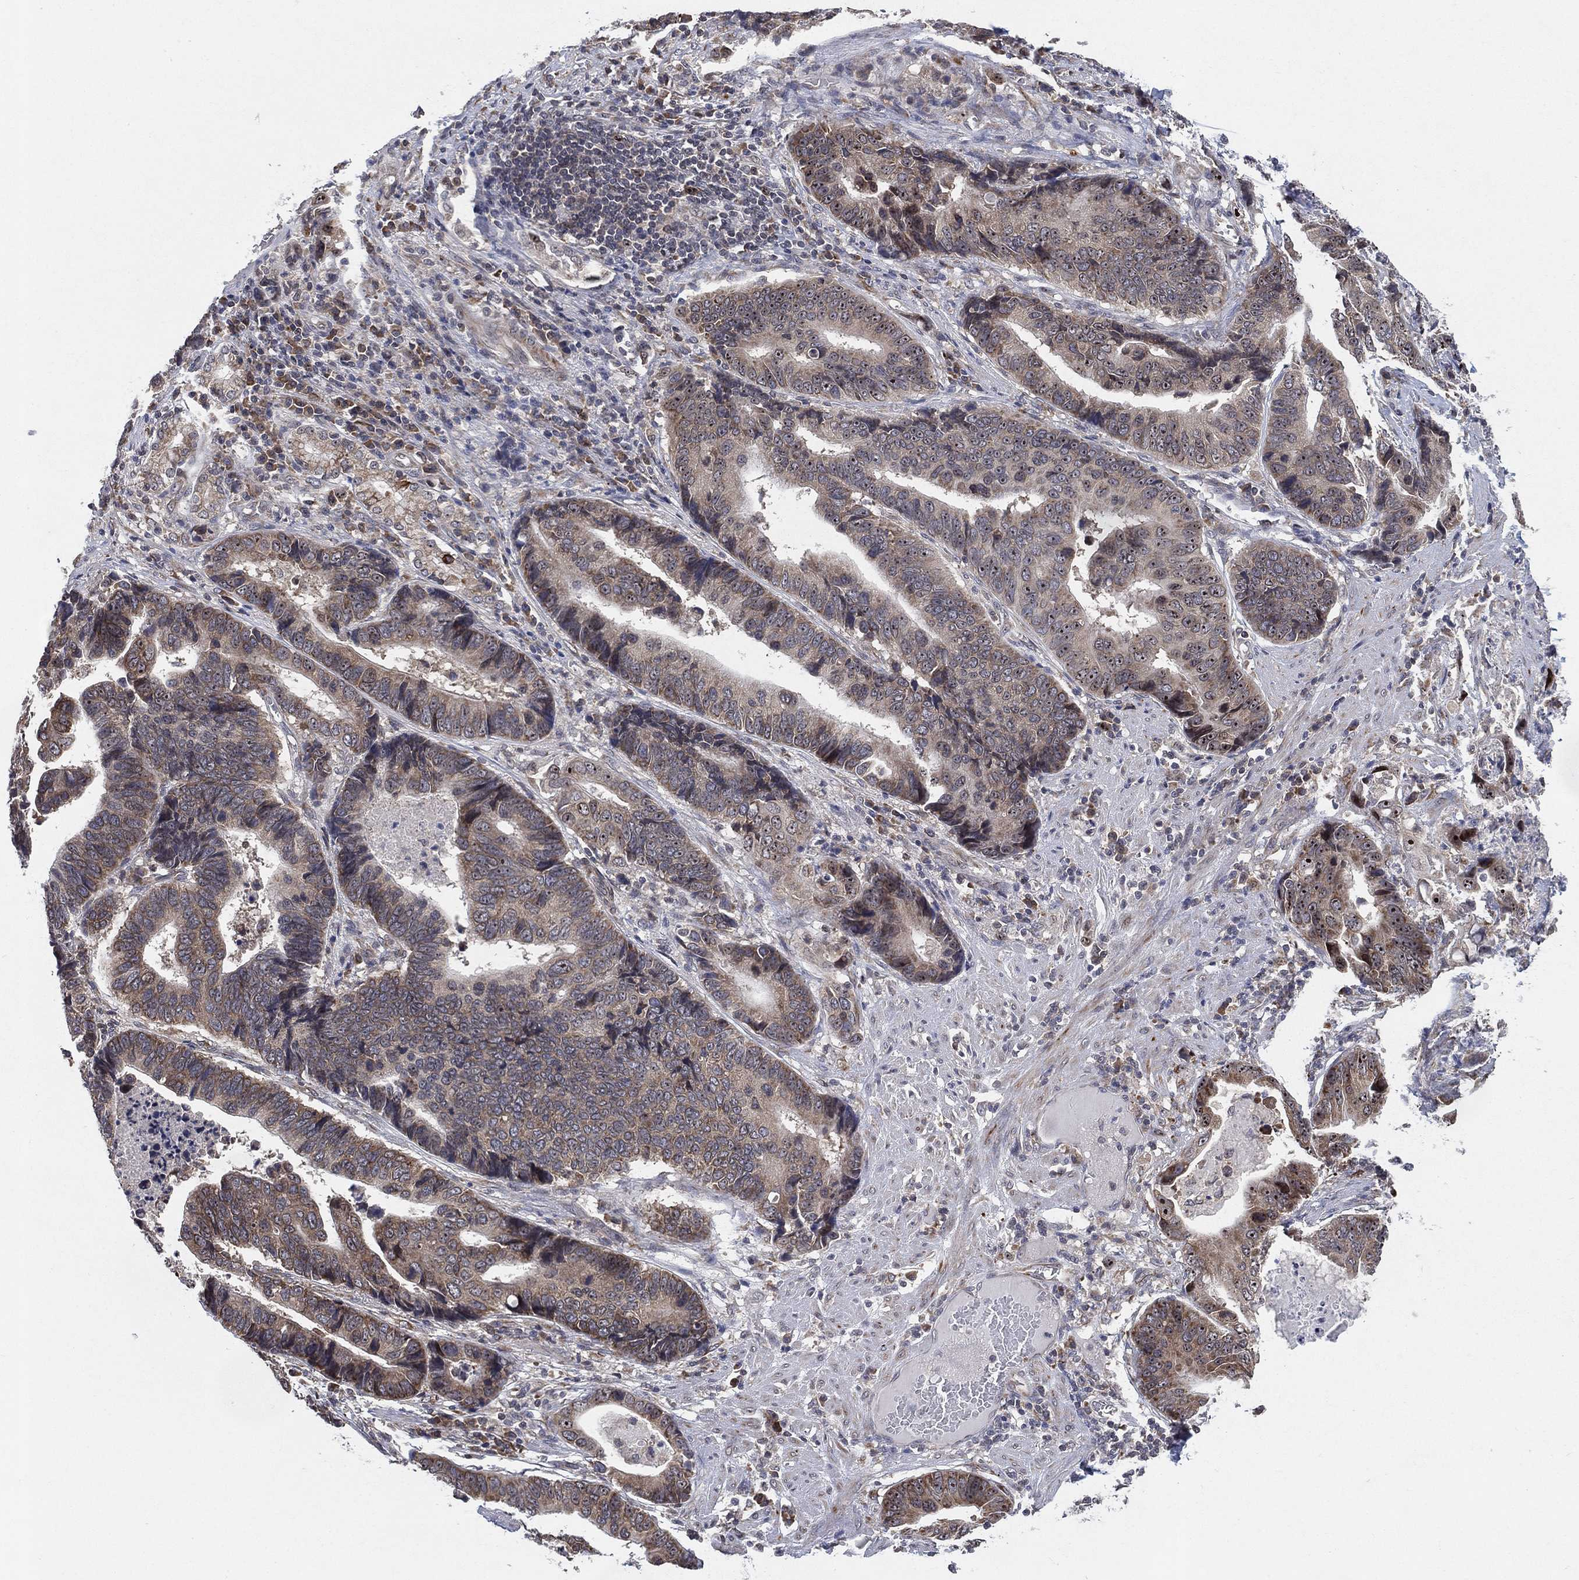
{"staining": {"intensity": "negative", "quantity": "none", "location": "none"}, "tissue": "stomach cancer", "cell_type": "Tumor cells", "image_type": "cancer", "snomed": [{"axis": "morphology", "description": "Adenocarcinoma, NOS"}, {"axis": "topography", "description": "Stomach"}], "caption": "Immunohistochemical staining of human adenocarcinoma (stomach) shows no significant positivity in tumor cells.", "gene": "FAM104A", "patient": {"sex": "male", "age": 84}}